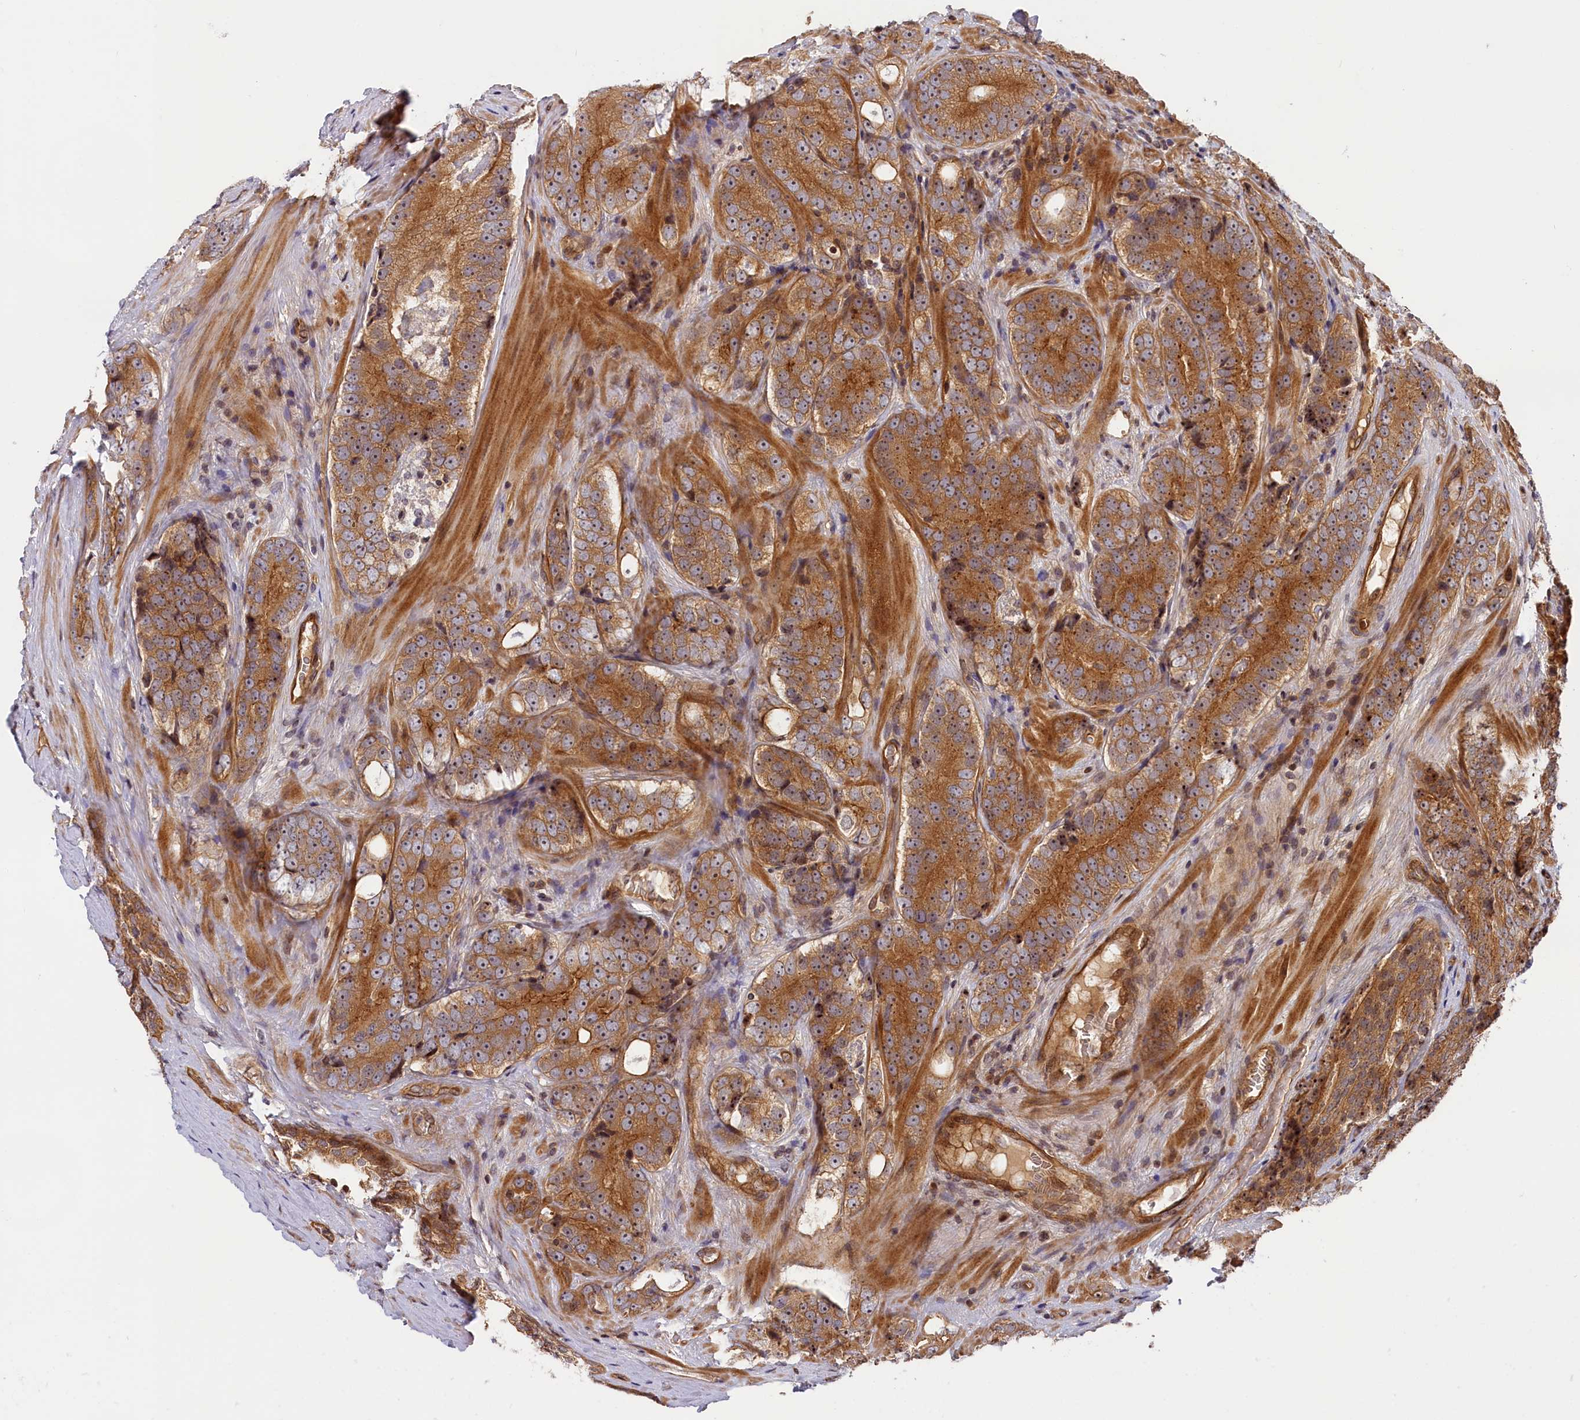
{"staining": {"intensity": "moderate", "quantity": ">75%", "location": "cytoplasmic/membranous,nuclear"}, "tissue": "prostate cancer", "cell_type": "Tumor cells", "image_type": "cancer", "snomed": [{"axis": "morphology", "description": "Adenocarcinoma, High grade"}, {"axis": "topography", "description": "Prostate"}], "caption": "Prostate cancer was stained to show a protein in brown. There is medium levels of moderate cytoplasmic/membranous and nuclear expression in approximately >75% of tumor cells. The protein is shown in brown color, while the nuclei are stained blue.", "gene": "CEP44", "patient": {"sex": "male", "age": 56}}